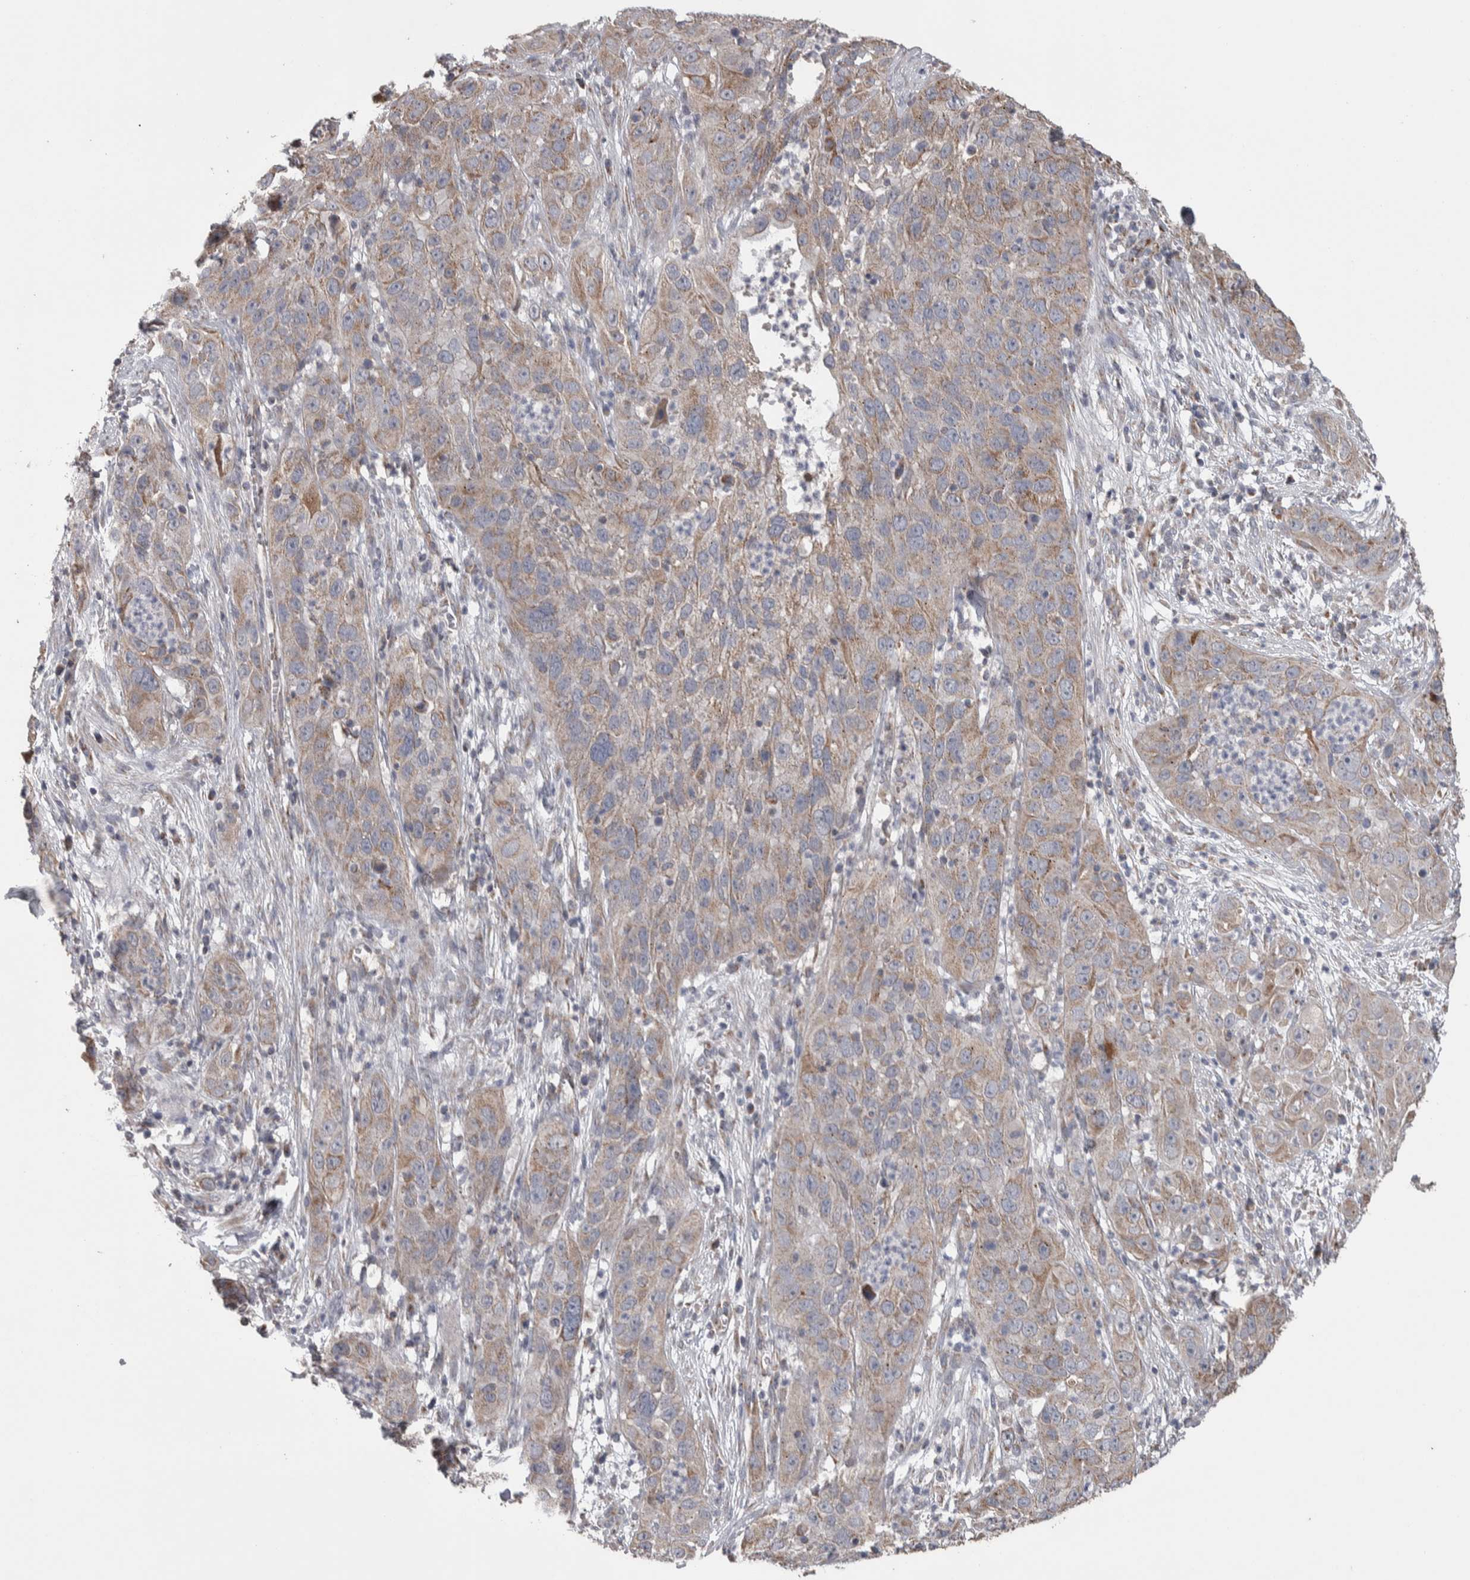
{"staining": {"intensity": "weak", "quantity": ">75%", "location": "cytoplasmic/membranous"}, "tissue": "cervical cancer", "cell_type": "Tumor cells", "image_type": "cancer", "snomed": [{"axis": "morphology", "description": "Squamous cell carcinoma, NOS"}, {"axis": "topography", "description": "Cervix"}], "caption": "About >75% of tumor cells in cervical squamous cell carcinoma exhibit weak cytoplasmic/membranous protein staining as visualized by brown immunohistochemical staining.", "gene": "SCO1", "patient": {"sex": "female", "age": 32}}